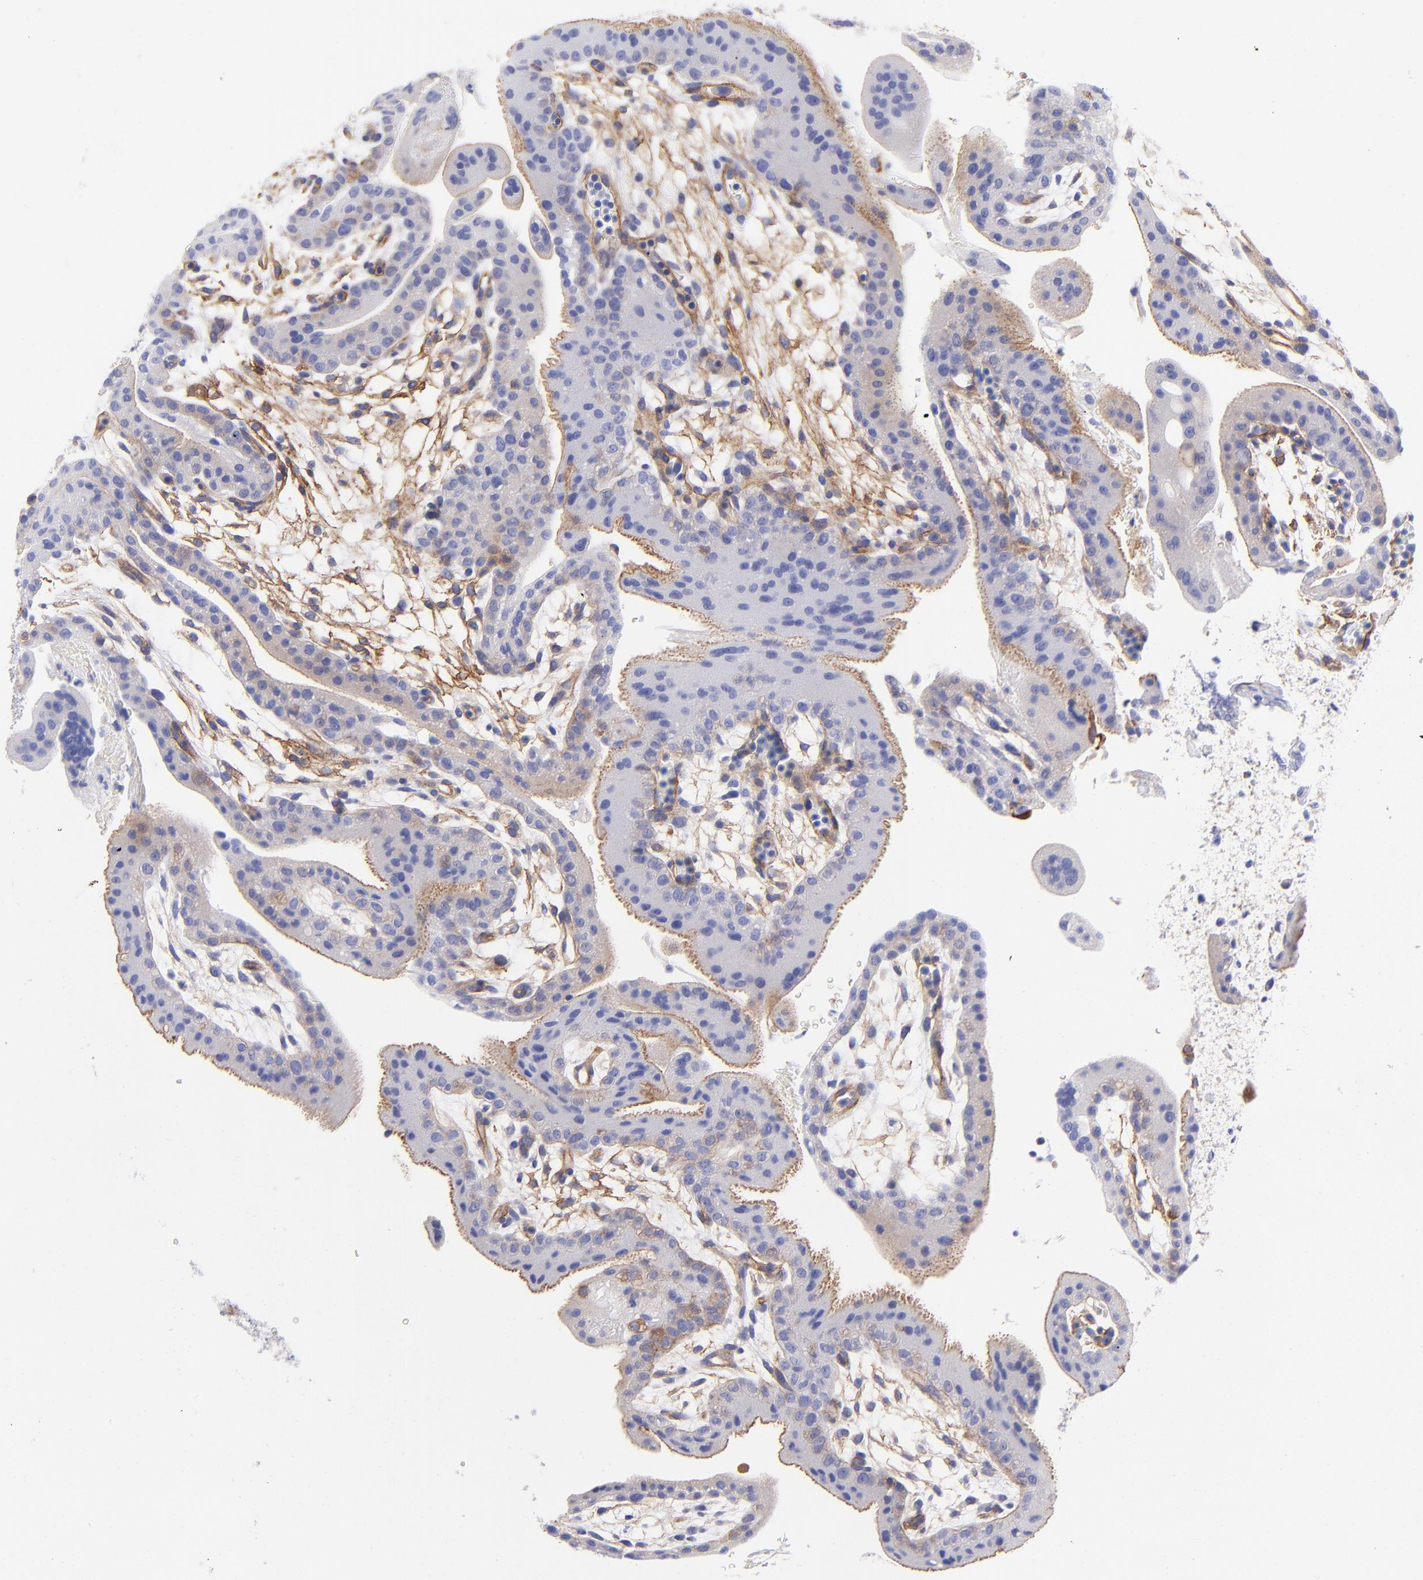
{"staining": {"intensity": "weak", "quantity": "<25%", "location": "cytoplasmic/membranous"}, "tissue": "placenta", "cell_type": "Trophoblastic cells", "image_type": "normal", "snomed": [{"axis": "morphology", "description": "Normal tissue, NOS"}, {"axis": "topography", "description": "Placenta"}], "caption": "A high-resolution histopathology image shows immunohistochemistry (IHC) staining of benign placenta, which demonstrates no significant positivity in trophoblastic cells. The staining was performed using DAB (3,3'-diaminobenzidine) to visualize the protein expression in brown, while the nuclei were stained in blue with hematoxylin (Magnification: 20x).", "gene": "PPFIBP1", "patient": {"sex": "female", "age": 19}}